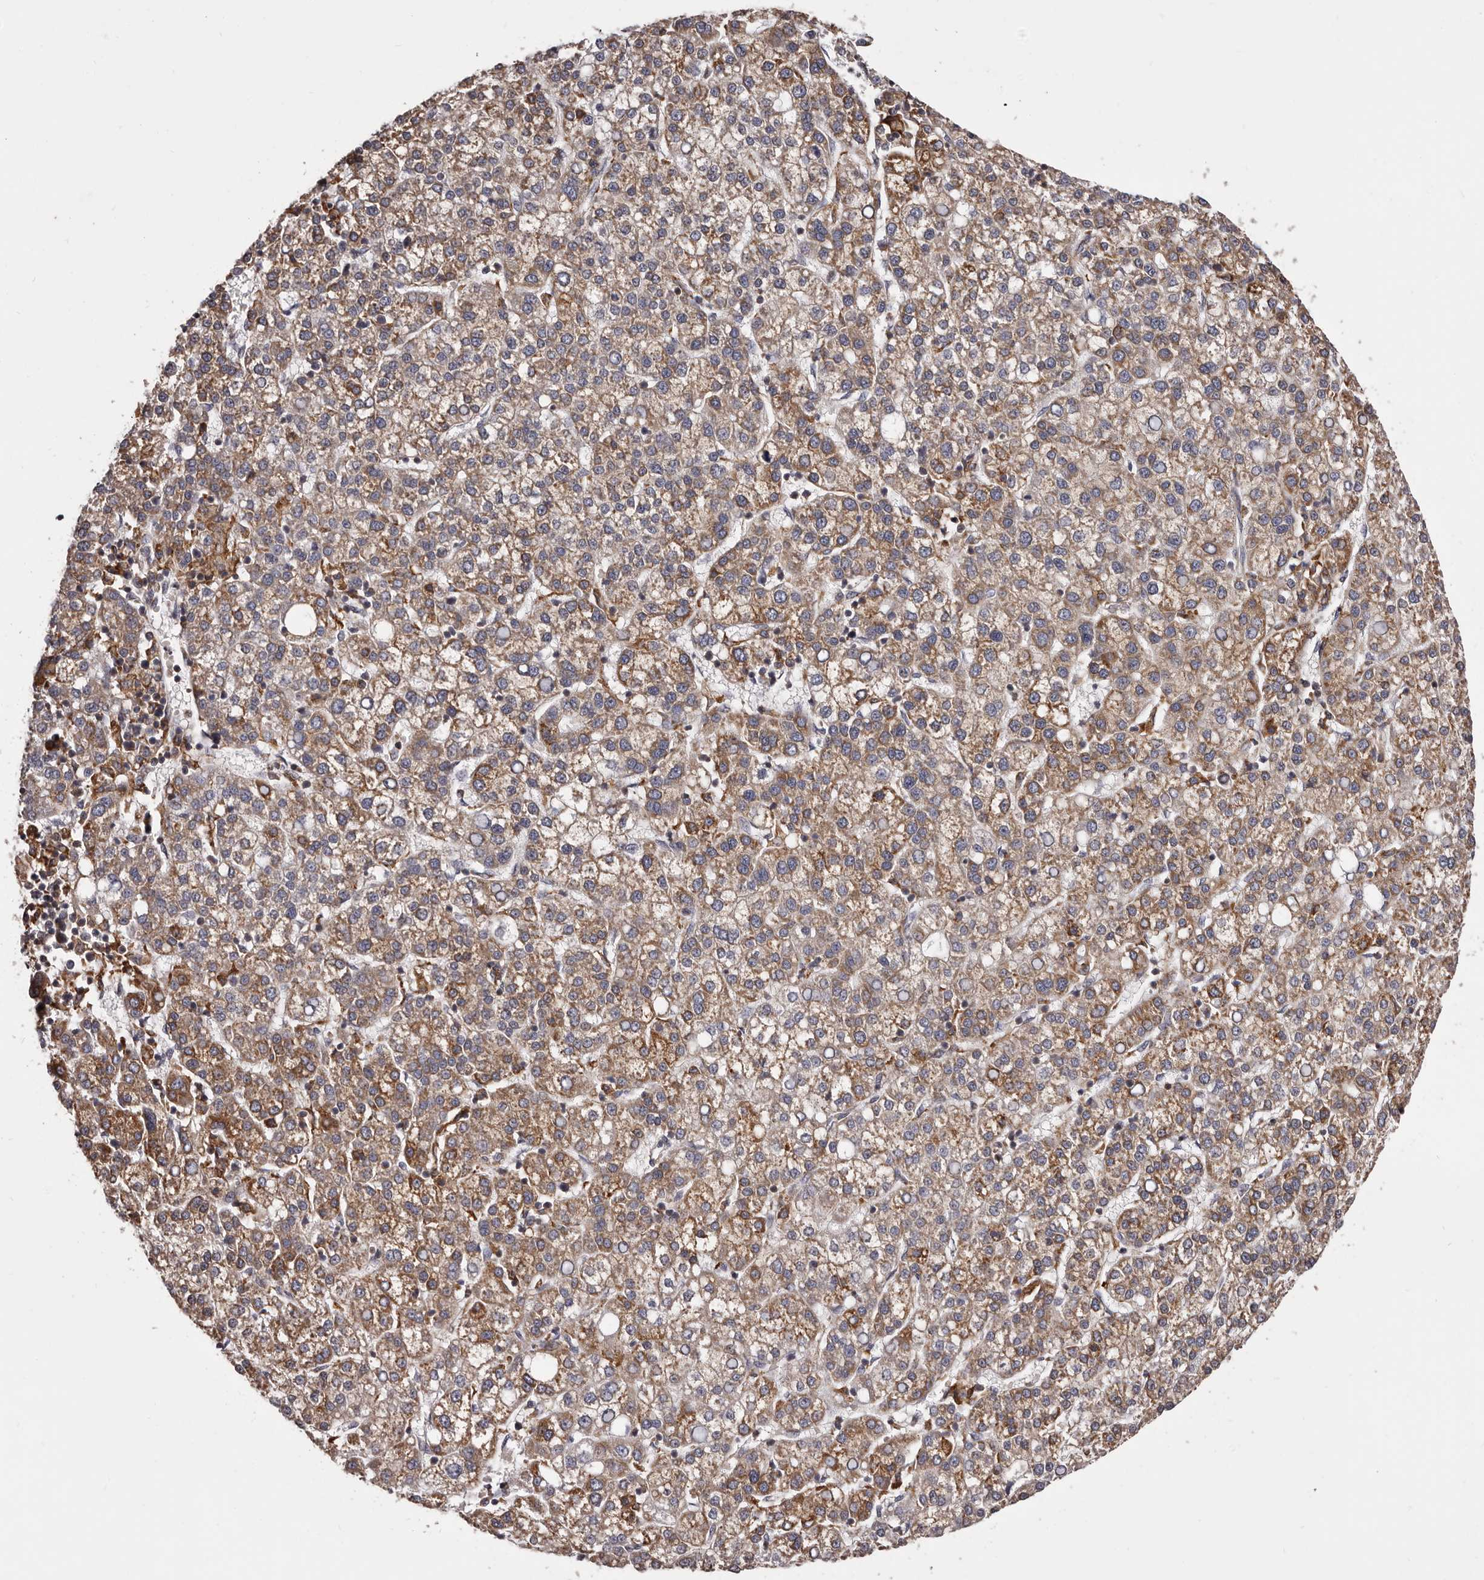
{"staining": {"intensity": "moderate", "quantity": ">75%", "location": "cytoplasmic/membranous"}, "tissue": "liver cancer", "cell_type": "Tumor cells", "image_type": "cancer", "snomed": [{"axis": "morphology", "description": "Carcinoma, Hepatocellular, NOS"}, {"axis": "topography", "description": "Liver"}], "caption": "A high-resolution micrograph shows immunohistochemistry staining of liver cancer (hepatocellular carcinoma), which reveals moderate cytoplasmic/membranous positivity in about >75% of tumor cells.", "gene": "ALPK1", "patient": {"sex": "female", "age": 58}}